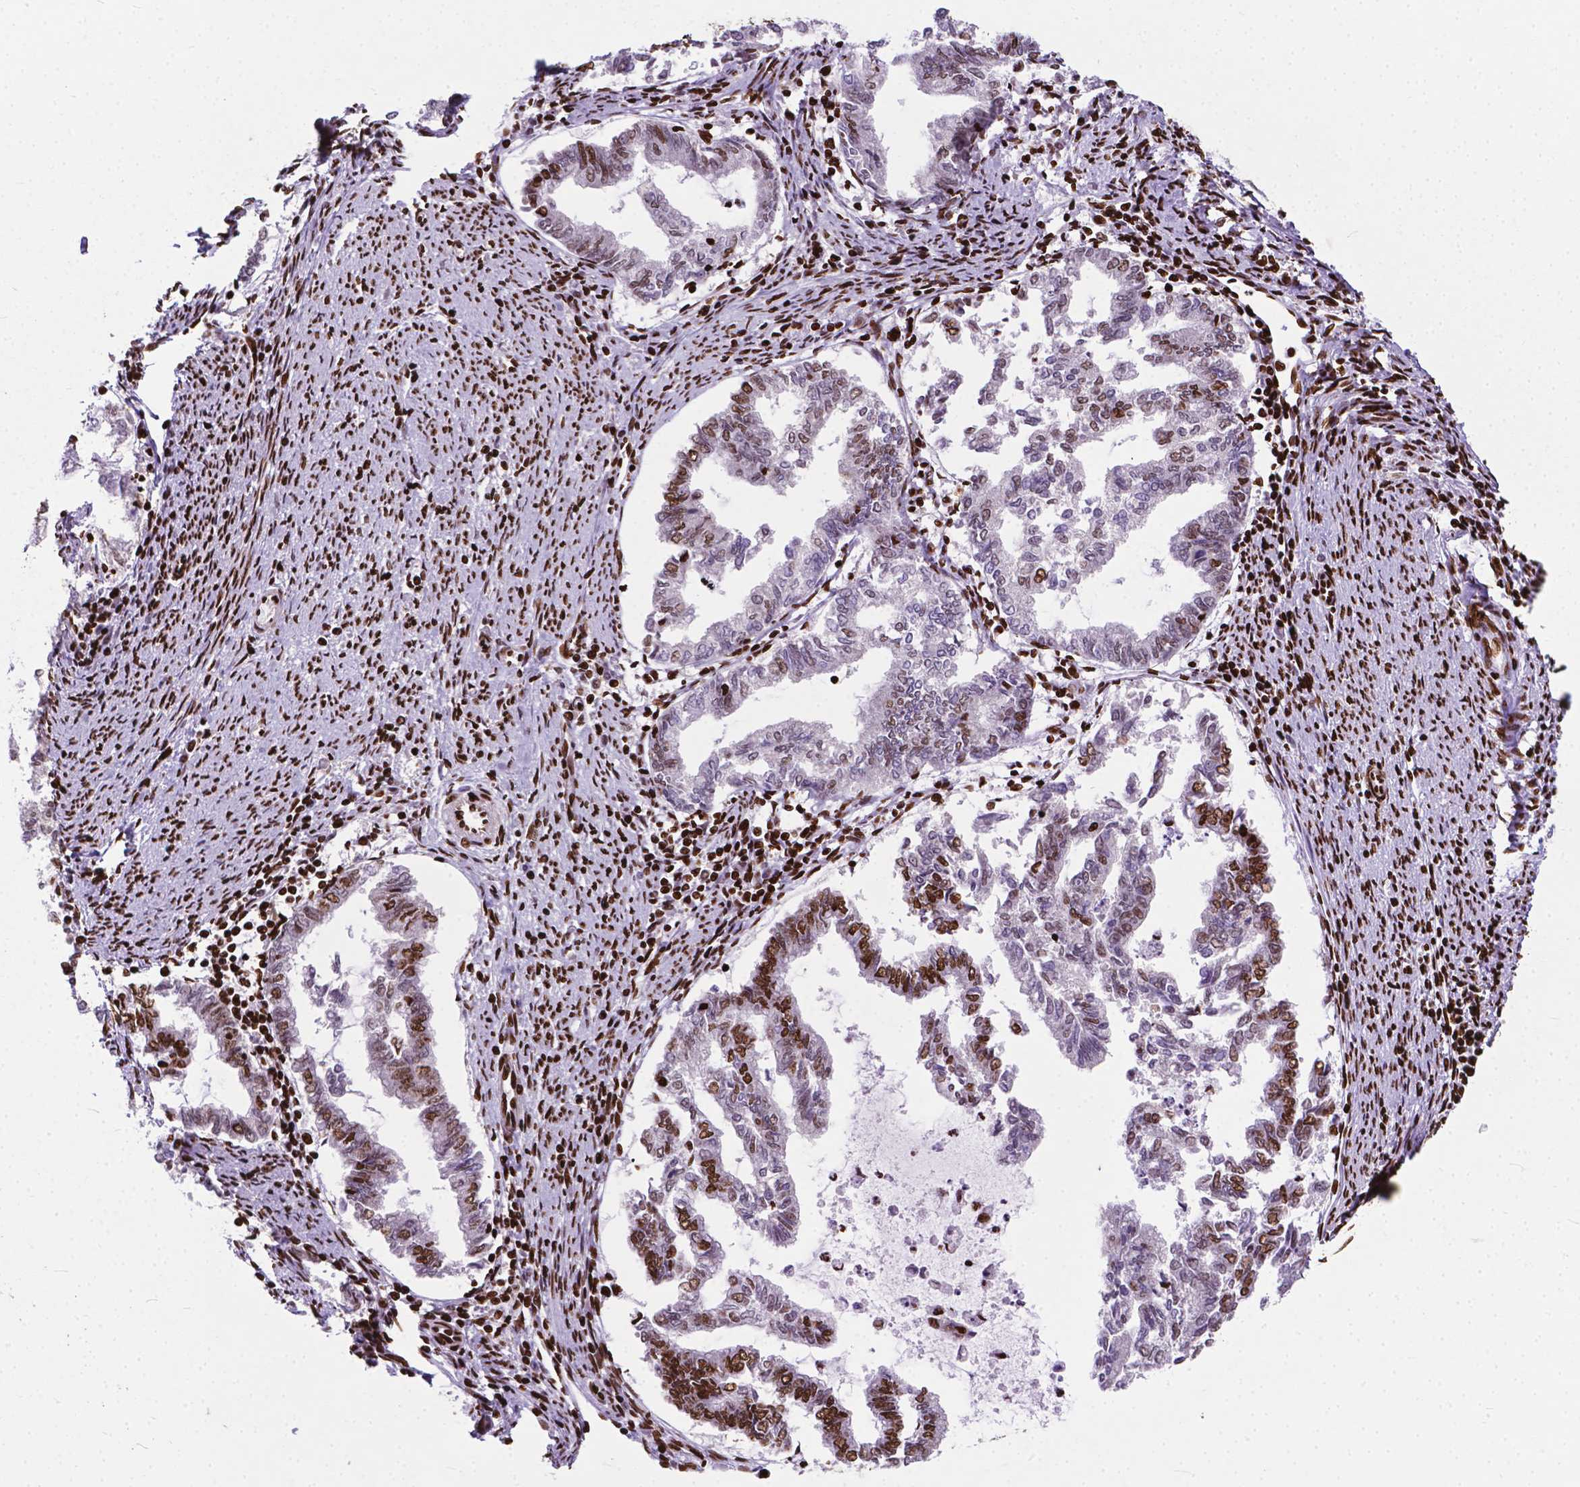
{"staining": {"intensity": "strong", "quantity": "25%-75%", "location": "nuclear"}, "tissue": "endometrial cancer", "cell_type": "Tumor cells", "image_type": "cancer", "snomed": [{"axis": "morphology", "description": "Adenocarcinoma, NOS"}, {"axis": "topography", "description": "Endometrium"}], "caption": "Human adenocarcinoma (endometrial) stained with a brown dye exhibits strong nuclear positive staining in about 25%-75% of tumor cells.", "gene": "SMIM5", "patient": {"sex": "female", "age": 79}}